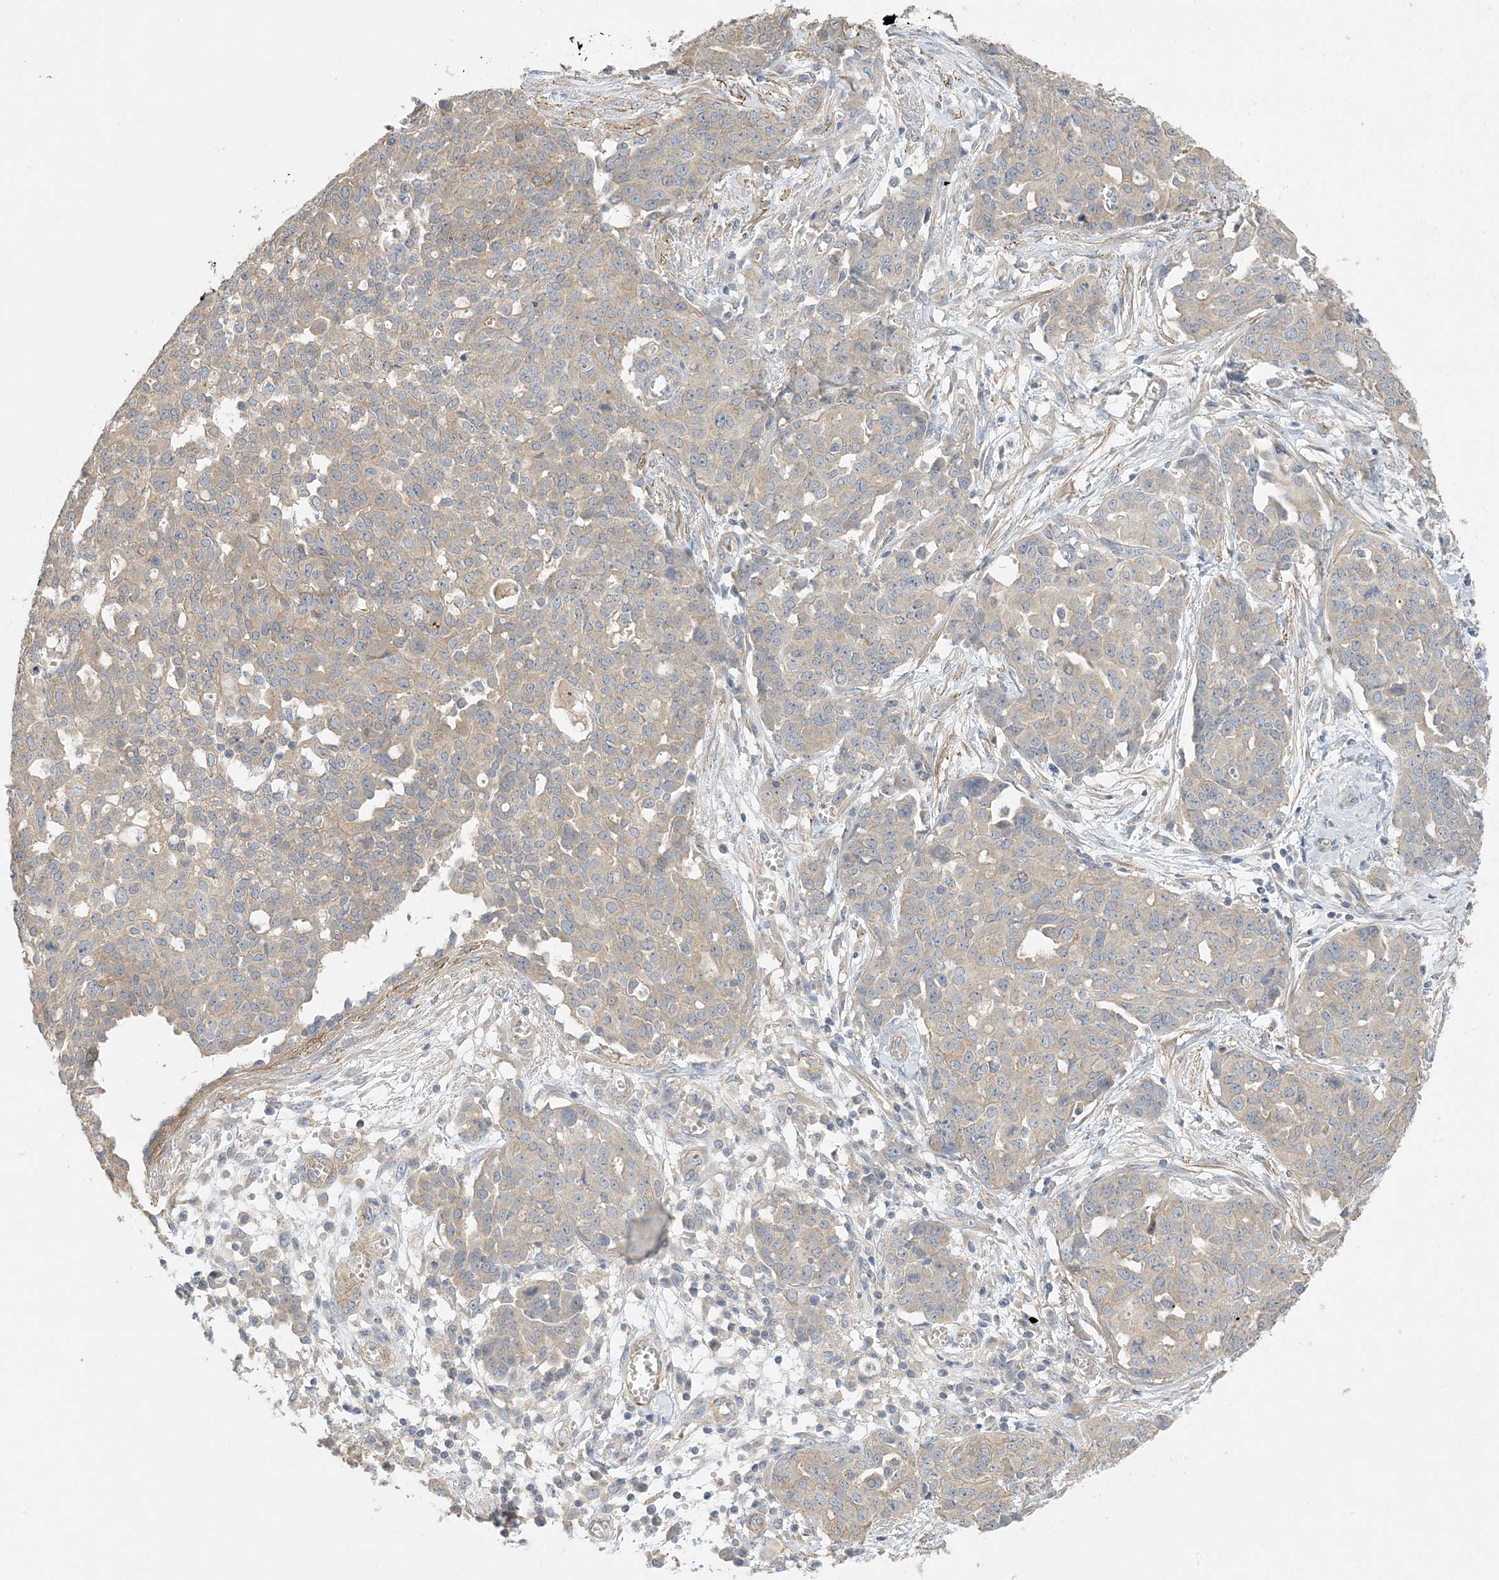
{"staining": {"intensity": "weak", "quantity": "25%-75%", "location": "cytoplasmic/membranous"}, "tissue": "ovarian cancer", "cell_type": "Tumor cells", "image_type": "cancer", "snomed": [{"axis": "morphology", "description": "Cystadenocarcinoma, serous, NOS"}, {"axis": "topography", "description": "Soft tissue"}, {"axis": "topography", "description": "Ovary"}], "caption": "Immunohistochemical staining of serous cystadenocarcinoma (ovarian) reveals low levels of weak cytoplasmic/membranous positivity in about 25%-75% of tumor cells.", "gene": "KIFBP", "patient": {"sex": "female", "age": 57}}